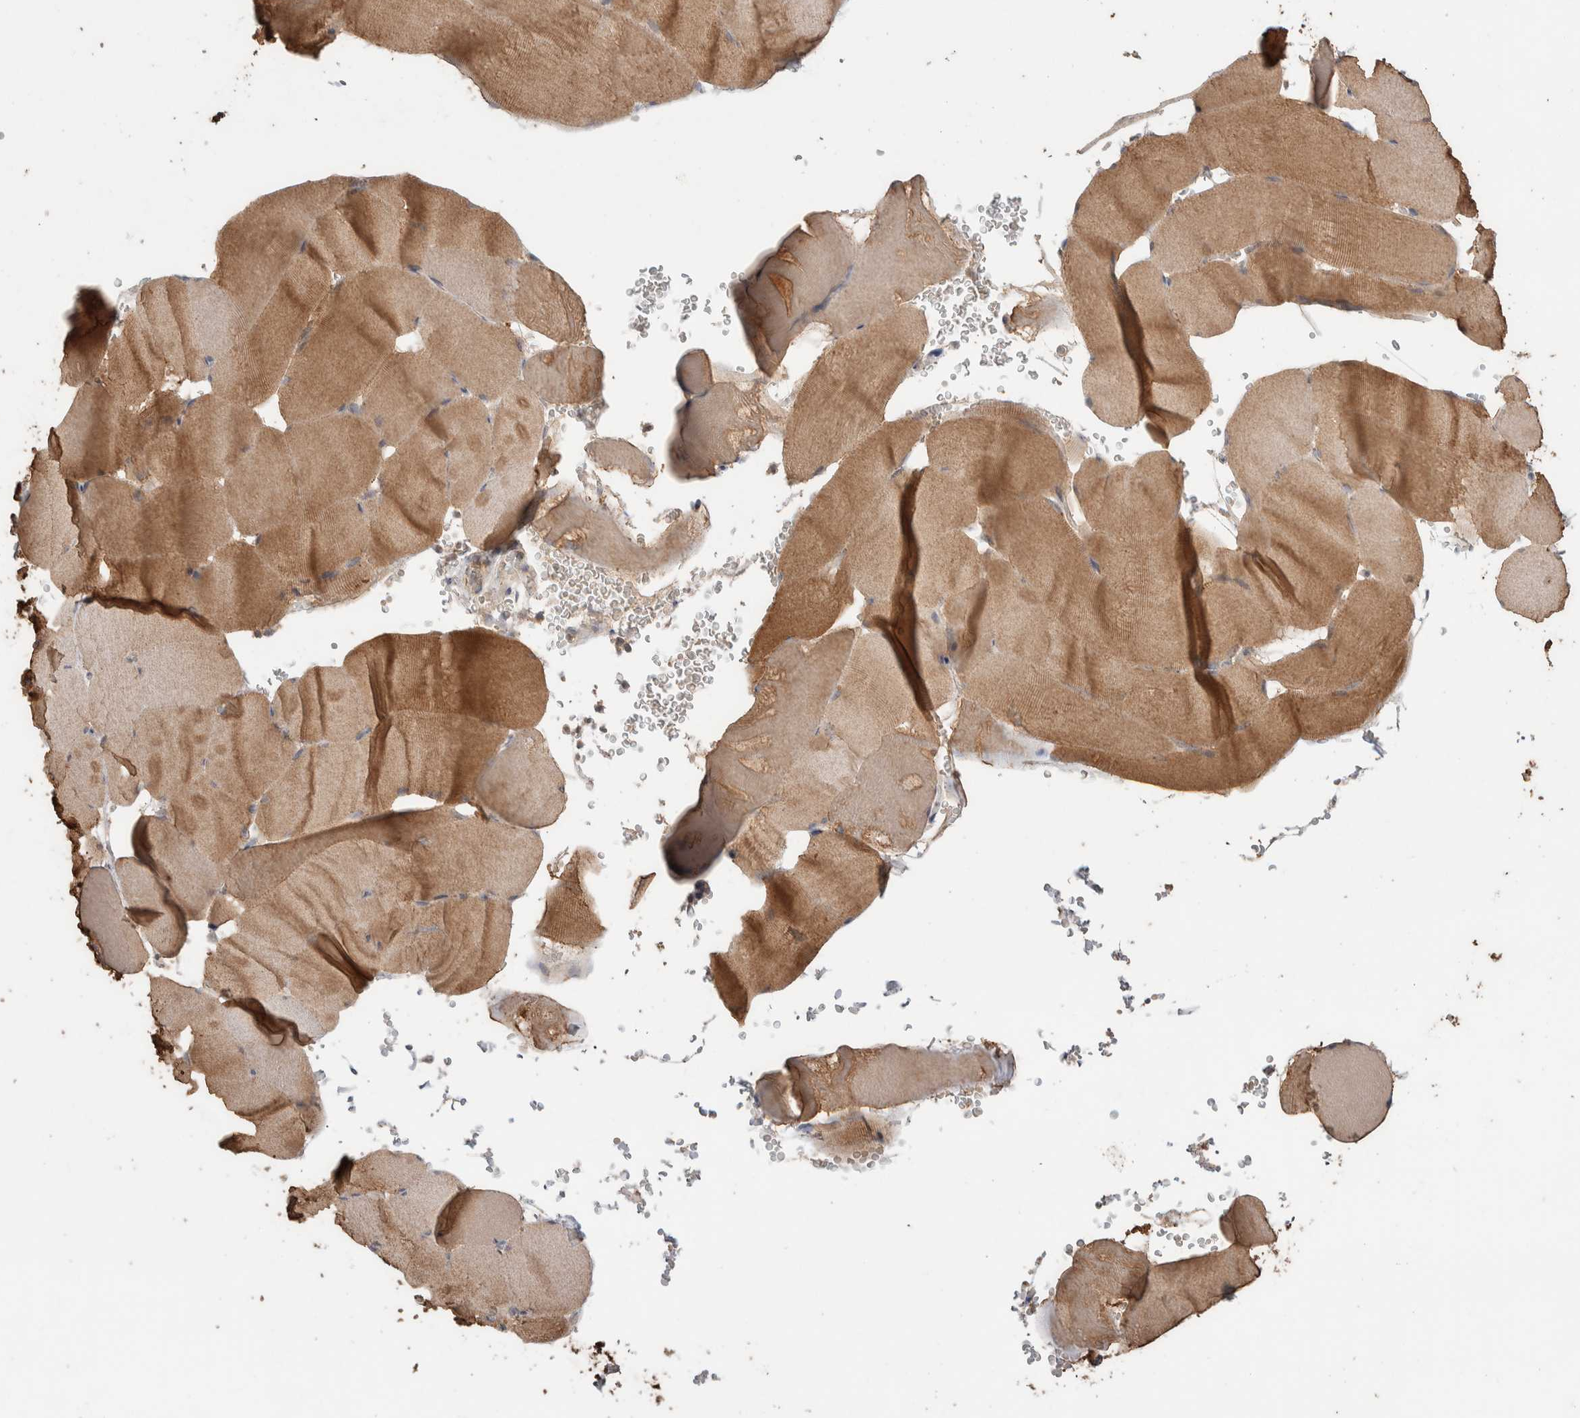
{"staining": {"intensity": "moderate", "quantity": ">75%", "location": "cytoplasmic/membranous"}, "tissue": "skeletal muscle", "cell_type": "Myocytes", "image_type": "normal", "snomed": [{"axis": "morphology", "description": "Normal tissue, NOS"}, {"axis": "topography", "description": "Skeletal muscle"}], "caption": "Brown immunohistochemical staining in benign human skeletal muscle displays moderate cytoplasmic/membranous positivity in about >75% of myocytes. The staining is performed using DAB (3,3'-diaminobenzidine) brown chromogen to label protein expression. The nuclei are counter-stained blue using hematoxylin.", "gene": "KCNJ5", "patient": {"sex": "male", "age": 62}}